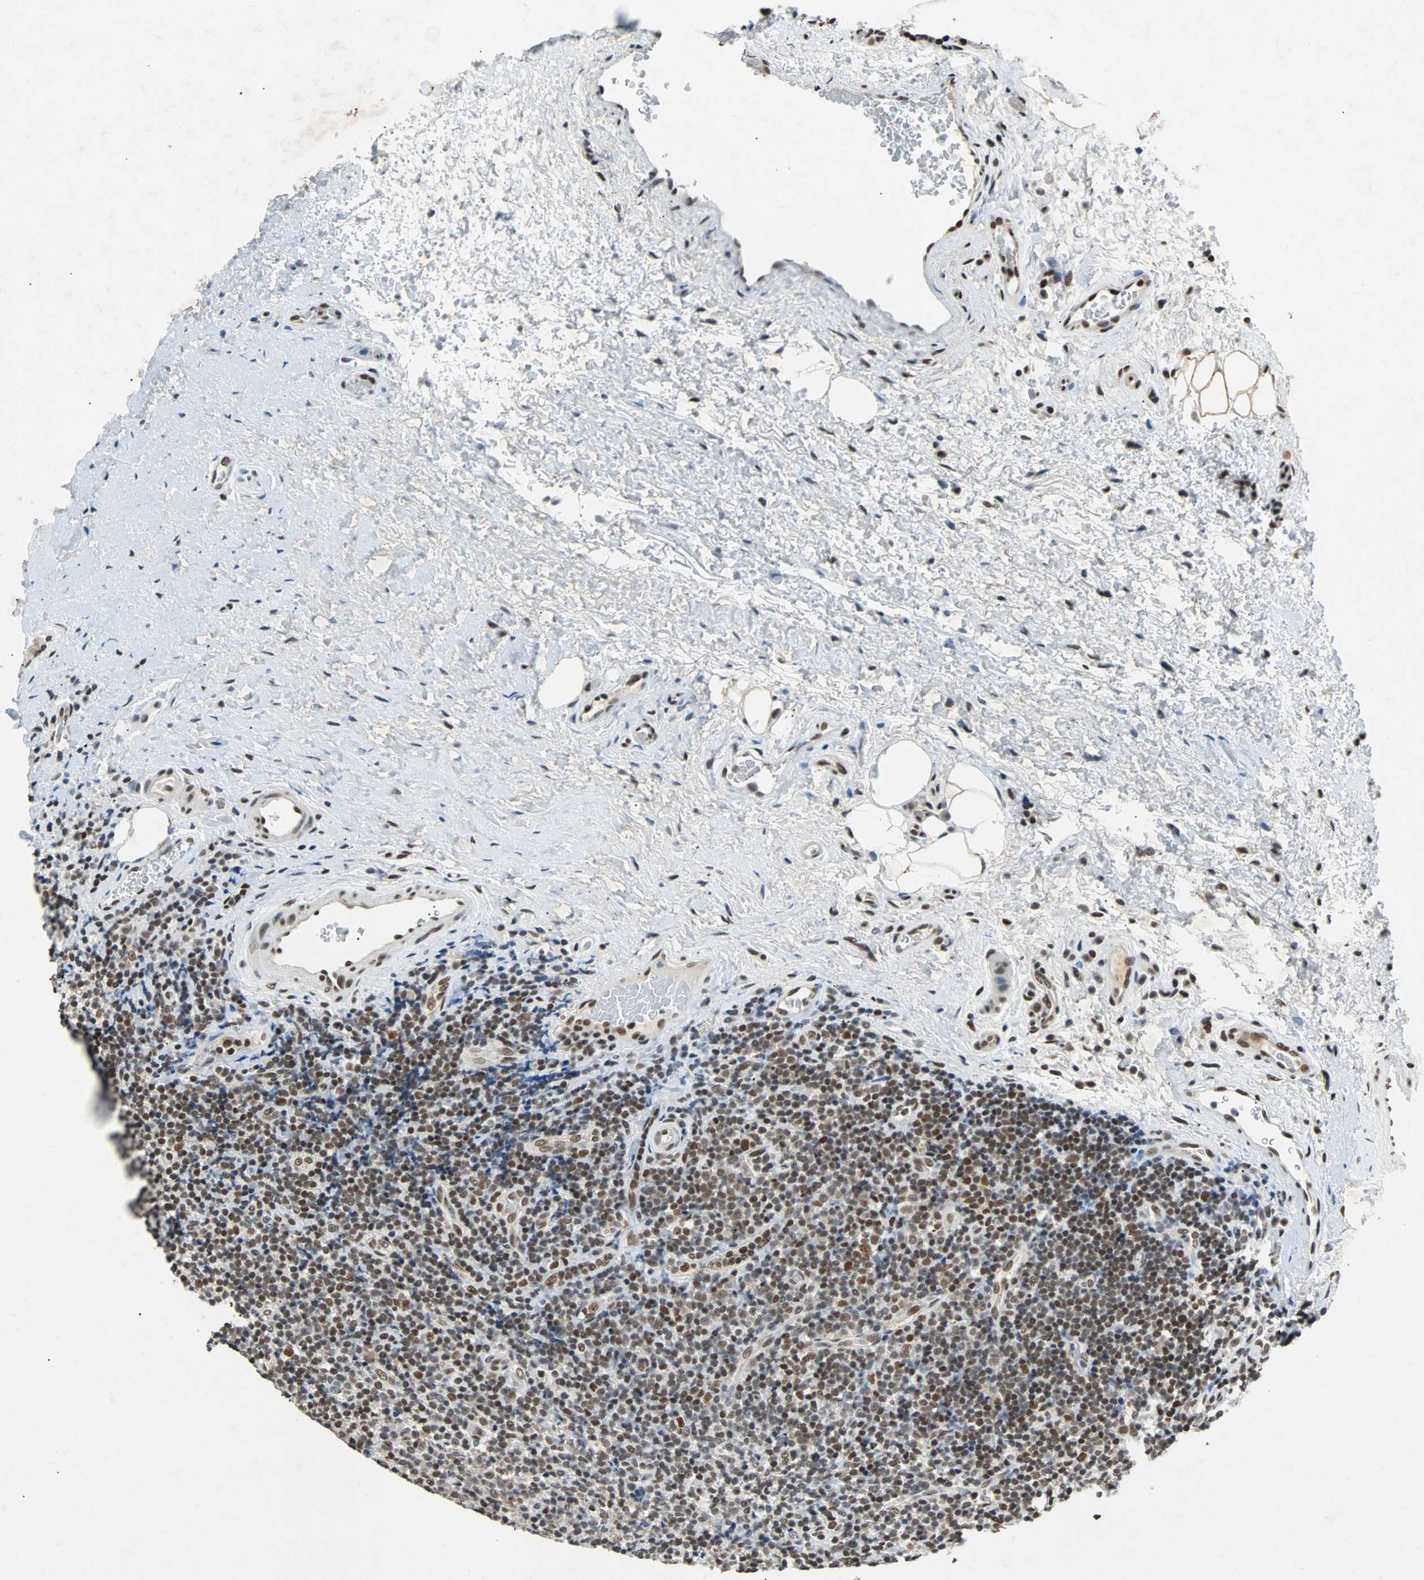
{"staining": {"intensity": "strong", "quantity": ">75%", "location": "nuclear"}, "tissue": "lymphoma", "cell_type": "Tumor cells", "image_type": "cancer", "snomed": [{"axis": "morphology", "description": "Malignant lymphoma, non-Hodgkin's type, High grade"}, {"axis": "topography", "description": "Tonsil"}], "caption": "This is a photomicrograph of IHC staining of malignant lymphoma, non-Hodgkin's type (high-grade), which shows strong expression in the nuclear of tumor cells.", "gene": "GATAD2A", "patient": {"sex": "female", "age": 36}}